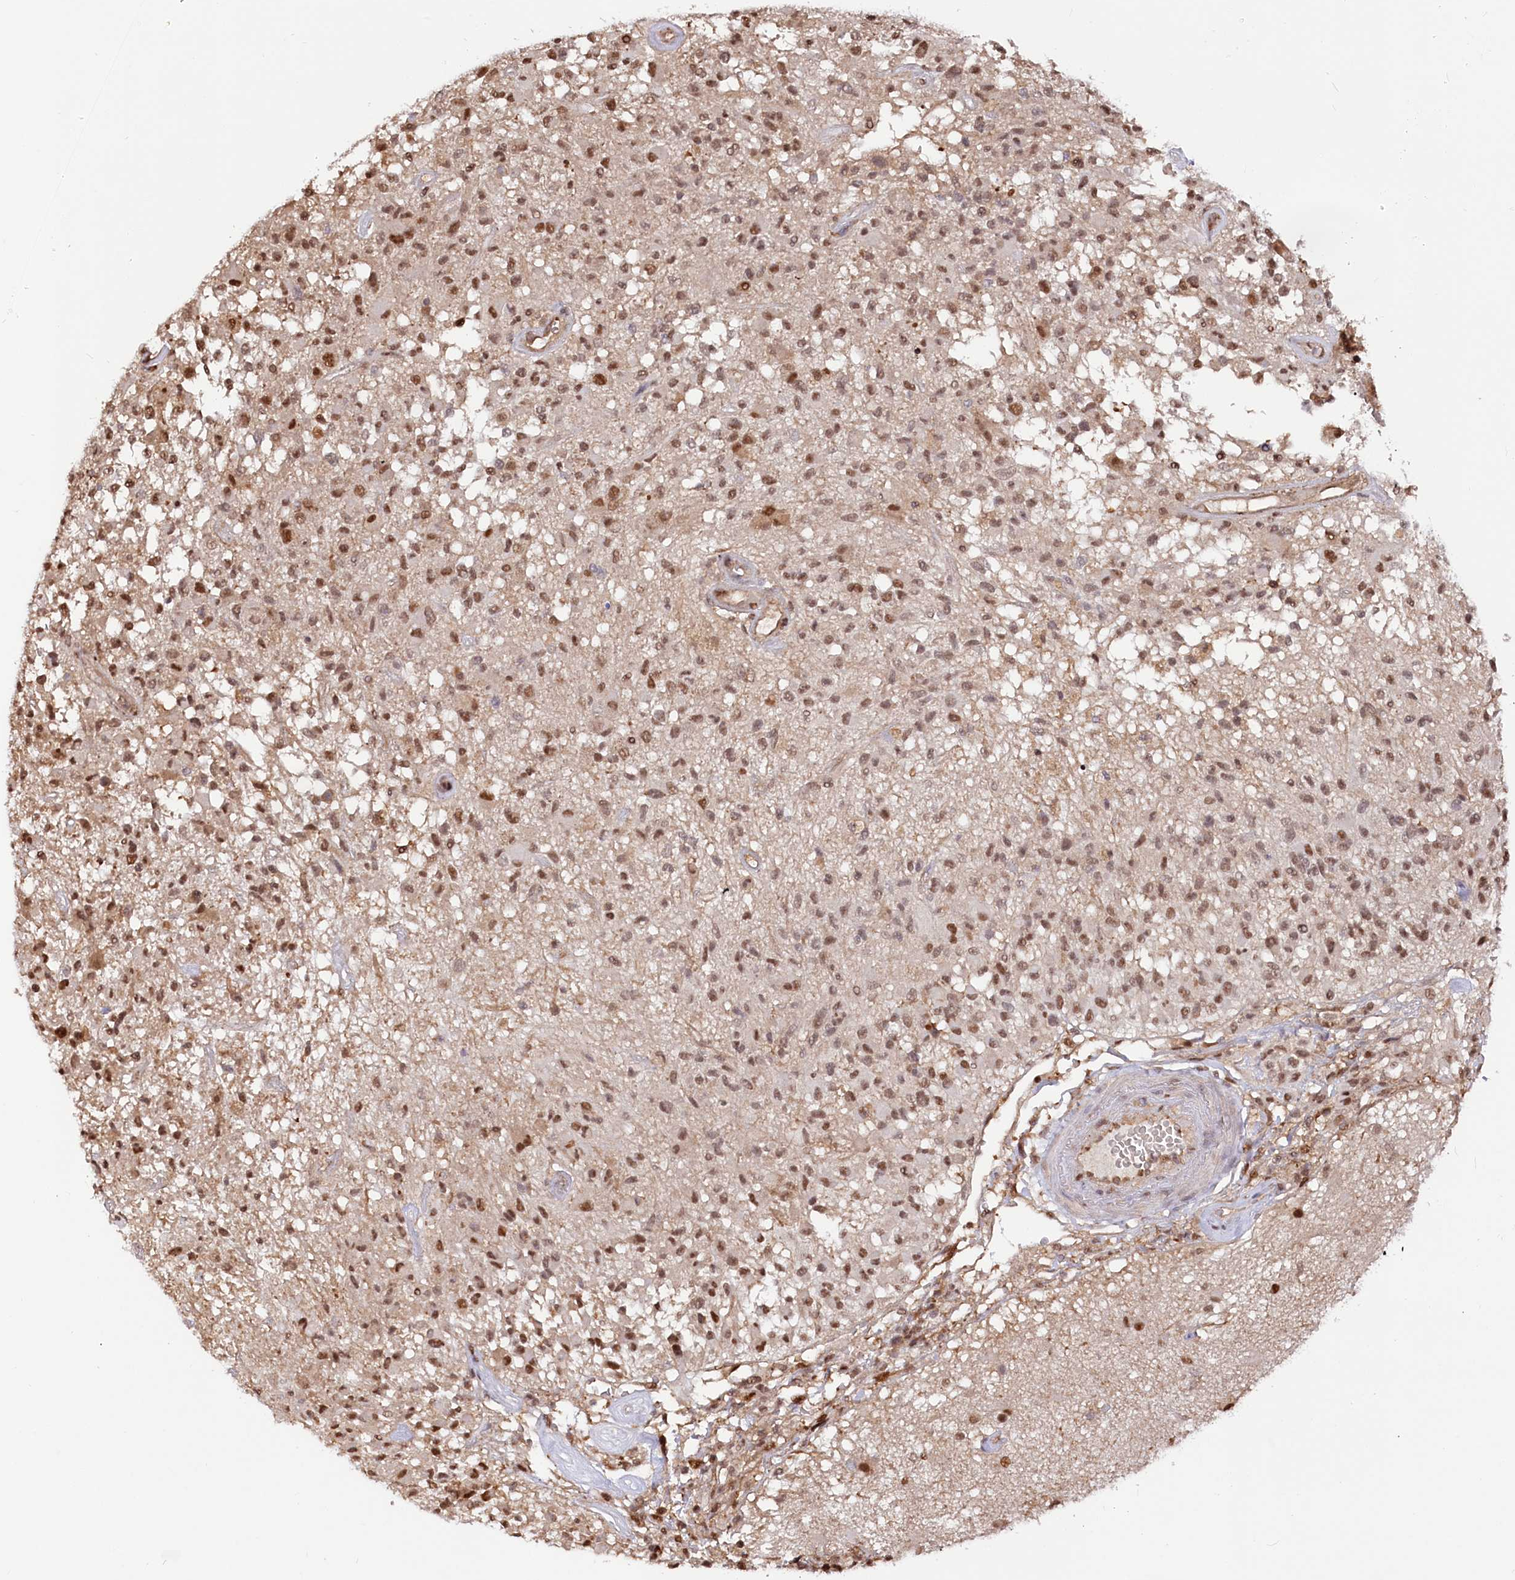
{"staining": {"intensity": "moderate", "quantity": ">75%", "location": "nuclear"}, "tissue": "glioma", "cell_type": "Tumor cells", "image_type": "cancer", "snomed": [{"axis": "morphology", "description": "Glioma, malignant, High grade"}, {"axis": "morphology", "description": "Glioblastoma, NOS"}, {"axis": "topography", "description": "Brain"}], "caption": "The micrograph displays immunohistochemical staining of high-grade glioma (malignant). There is moderate nuclear staining is appreciated in approximately >75% of tumor cells.", "gene": "PSMA1", "patient": {"sex": "male", "age": 60}}